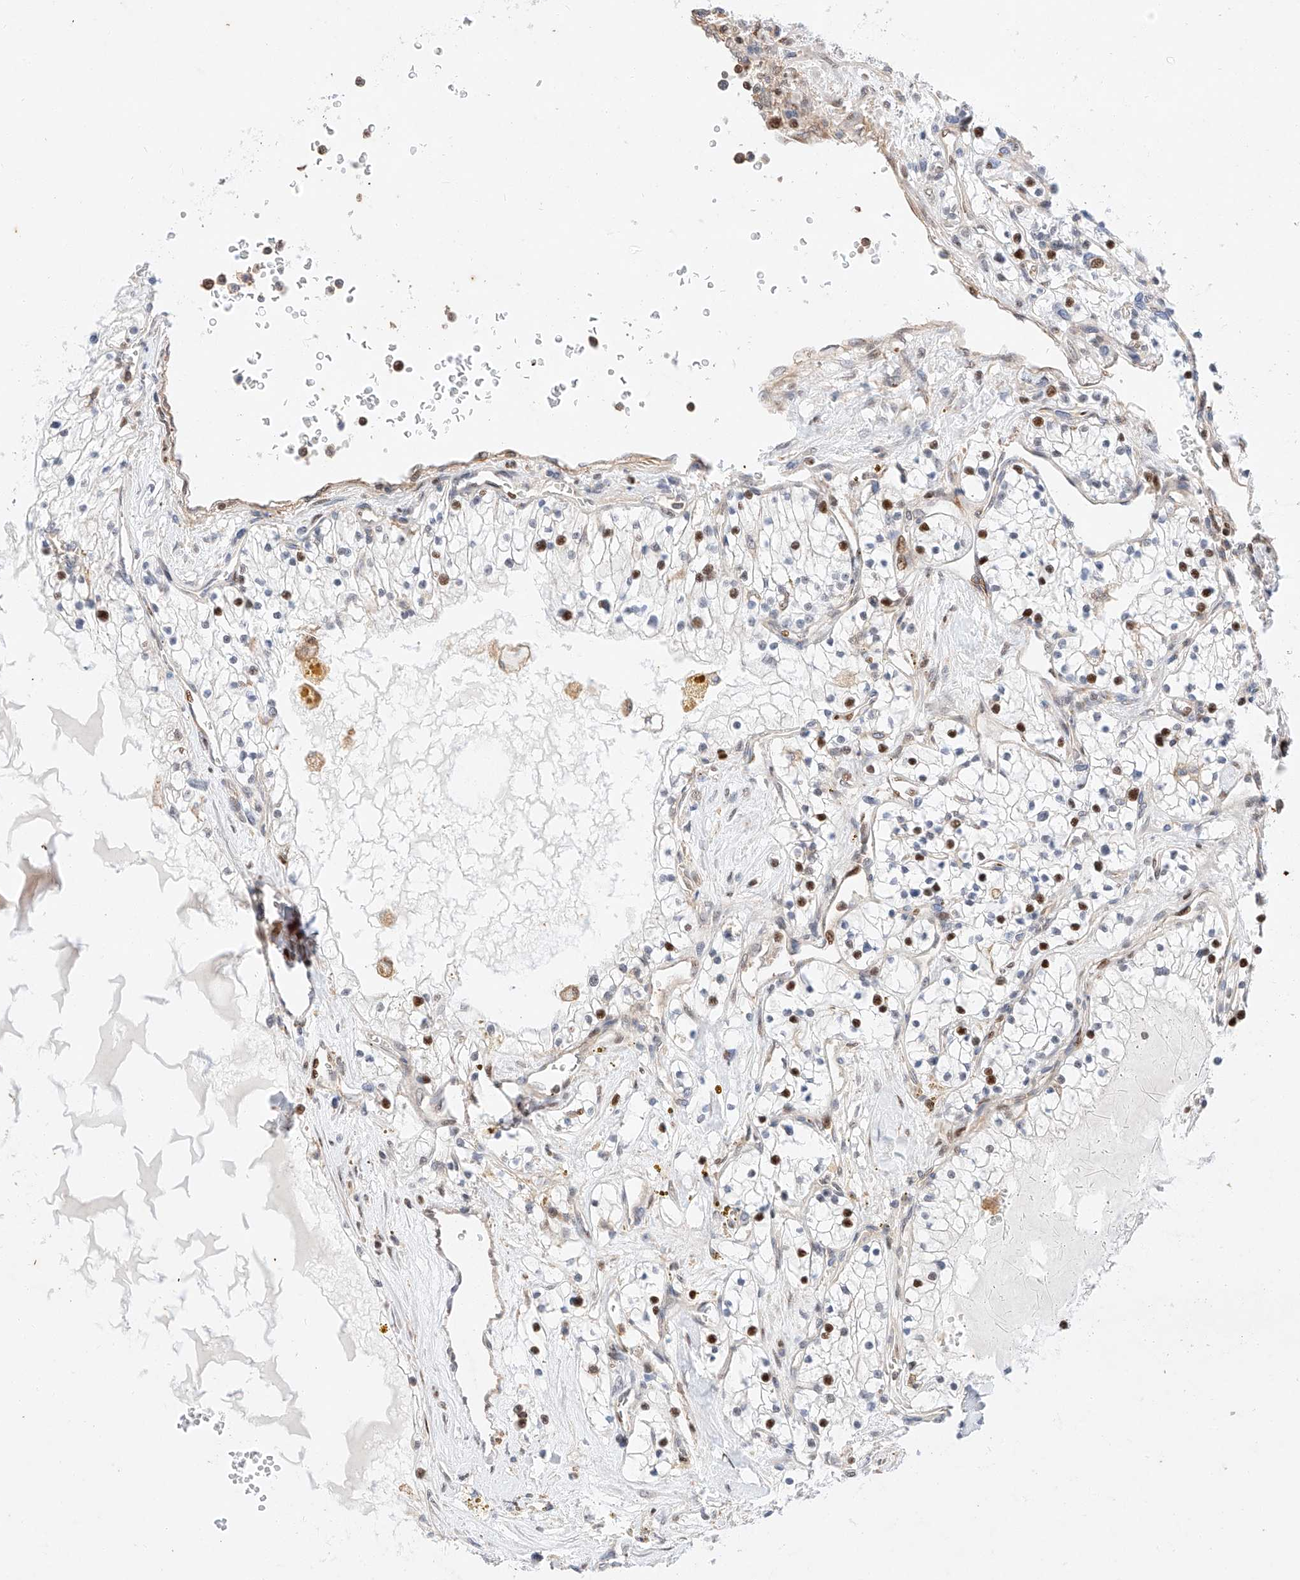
{"staining": {"intensity": "moderate", "quantity": "<25%", "location": "nuclear"}, "tissue": "renal cancer", "cell_type": "Tumor cells", "image_type": "cancer", "snomed": [{"axis": "morphology", "description": "Normal tissue, NOS"}, {"axis": "morphology", "description": "Adenocarcinoma, NOS"}, {"axis": "topography", "description": "Kidney"}], "caption": "Approximately <25% of tumor cells in renal adenocarcinoma show moderate nuclear protein expression as visualized by brown immunohistochemical staining.", "gene": "HDAC9", "patient": {"sex": "male", "age": 68}}